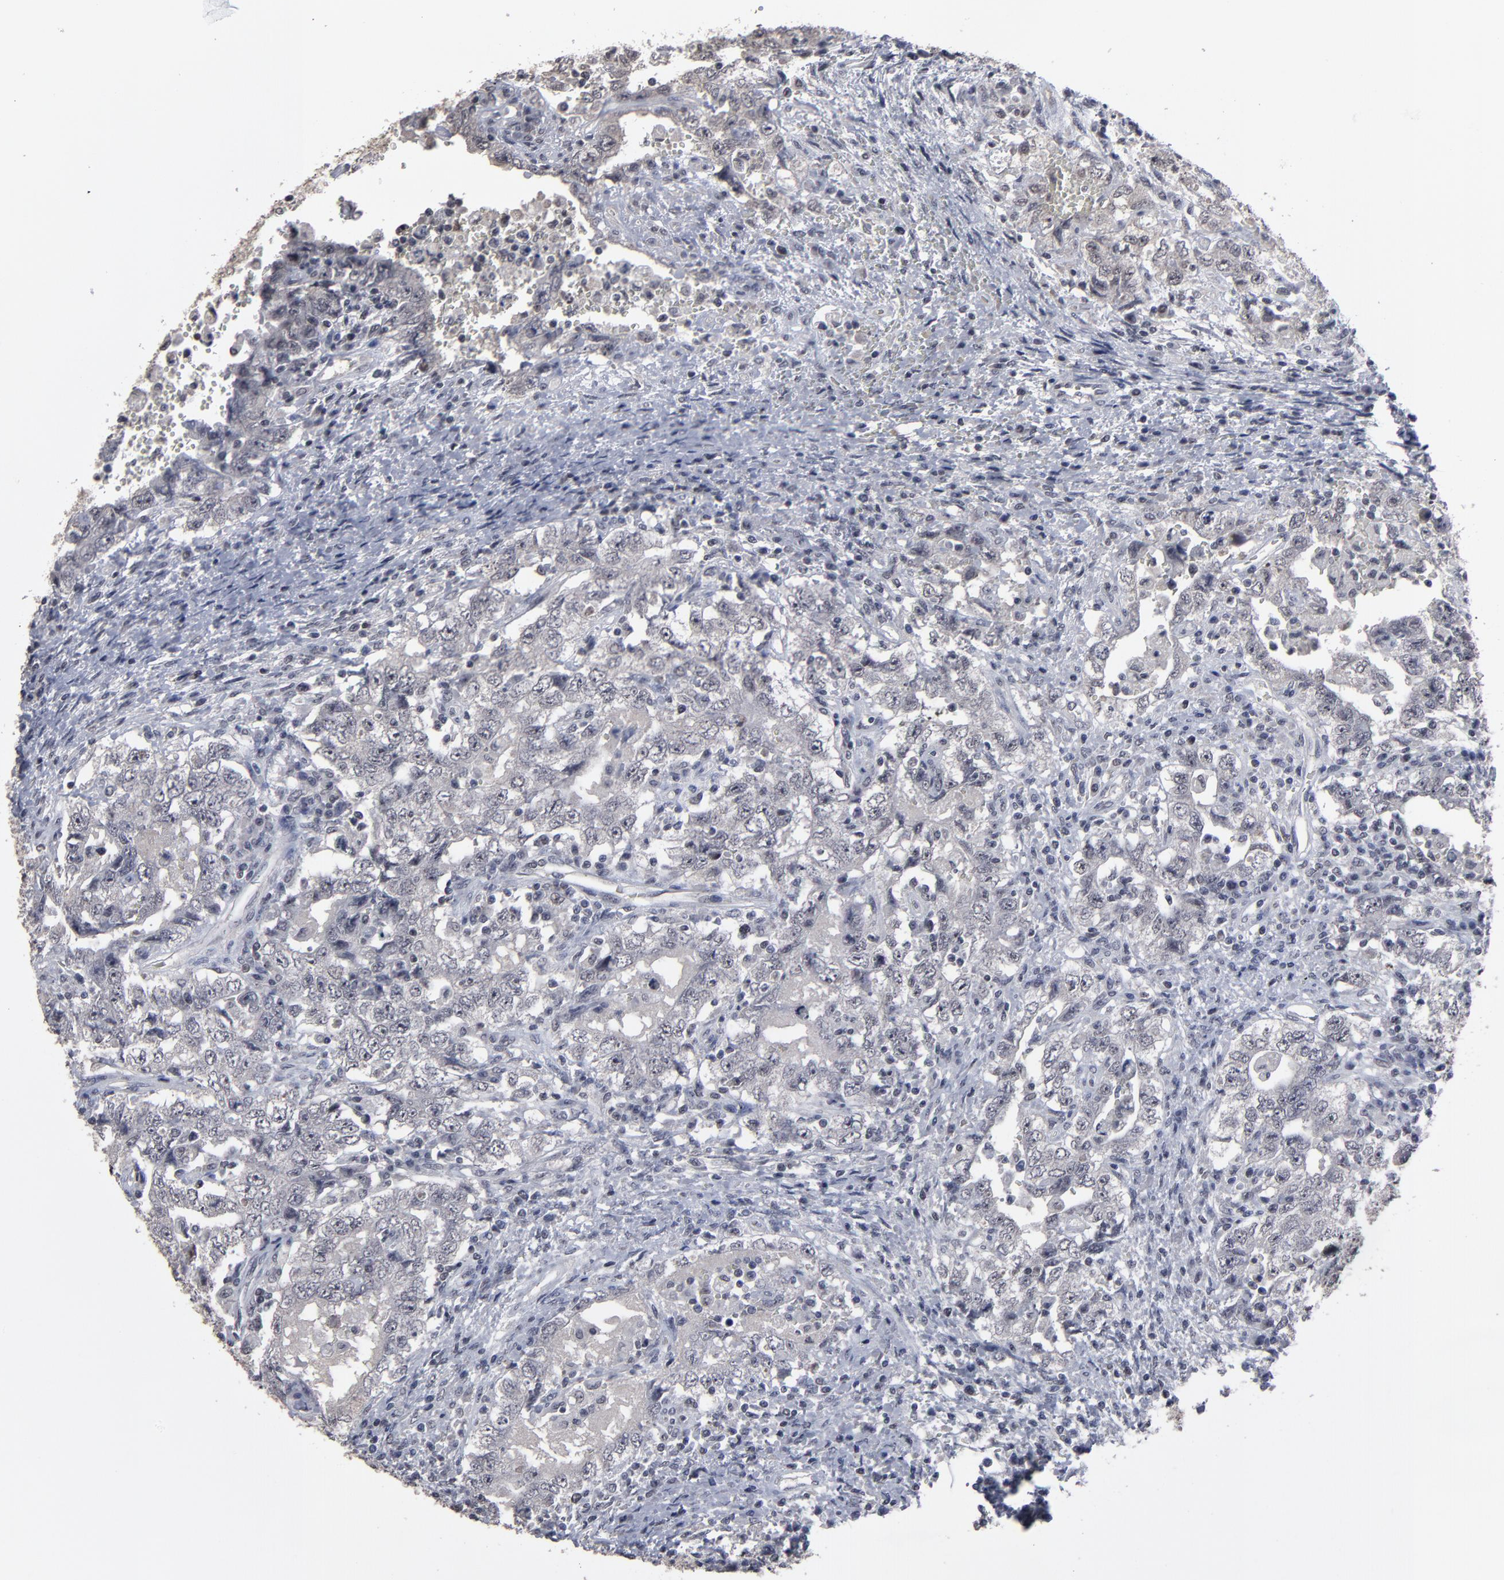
{"staining": {"intensity": "negative", "quantity": "none", "location": "none"}, "tissue": "testis cancer", "cell_type": "Tumor cells", "image_type": "cancer", "snomed": [{"axis": "morphology", "description": "Carcinoma, Embryonal, NOS"}, {"axis": "topography", "description": "Testis"}], "caption": "Tumor cells show no significant protein positivity in testis embryonal carcinoma.", "gene": "SSRP1", "patient": {"sex": "male", "age": 26}}